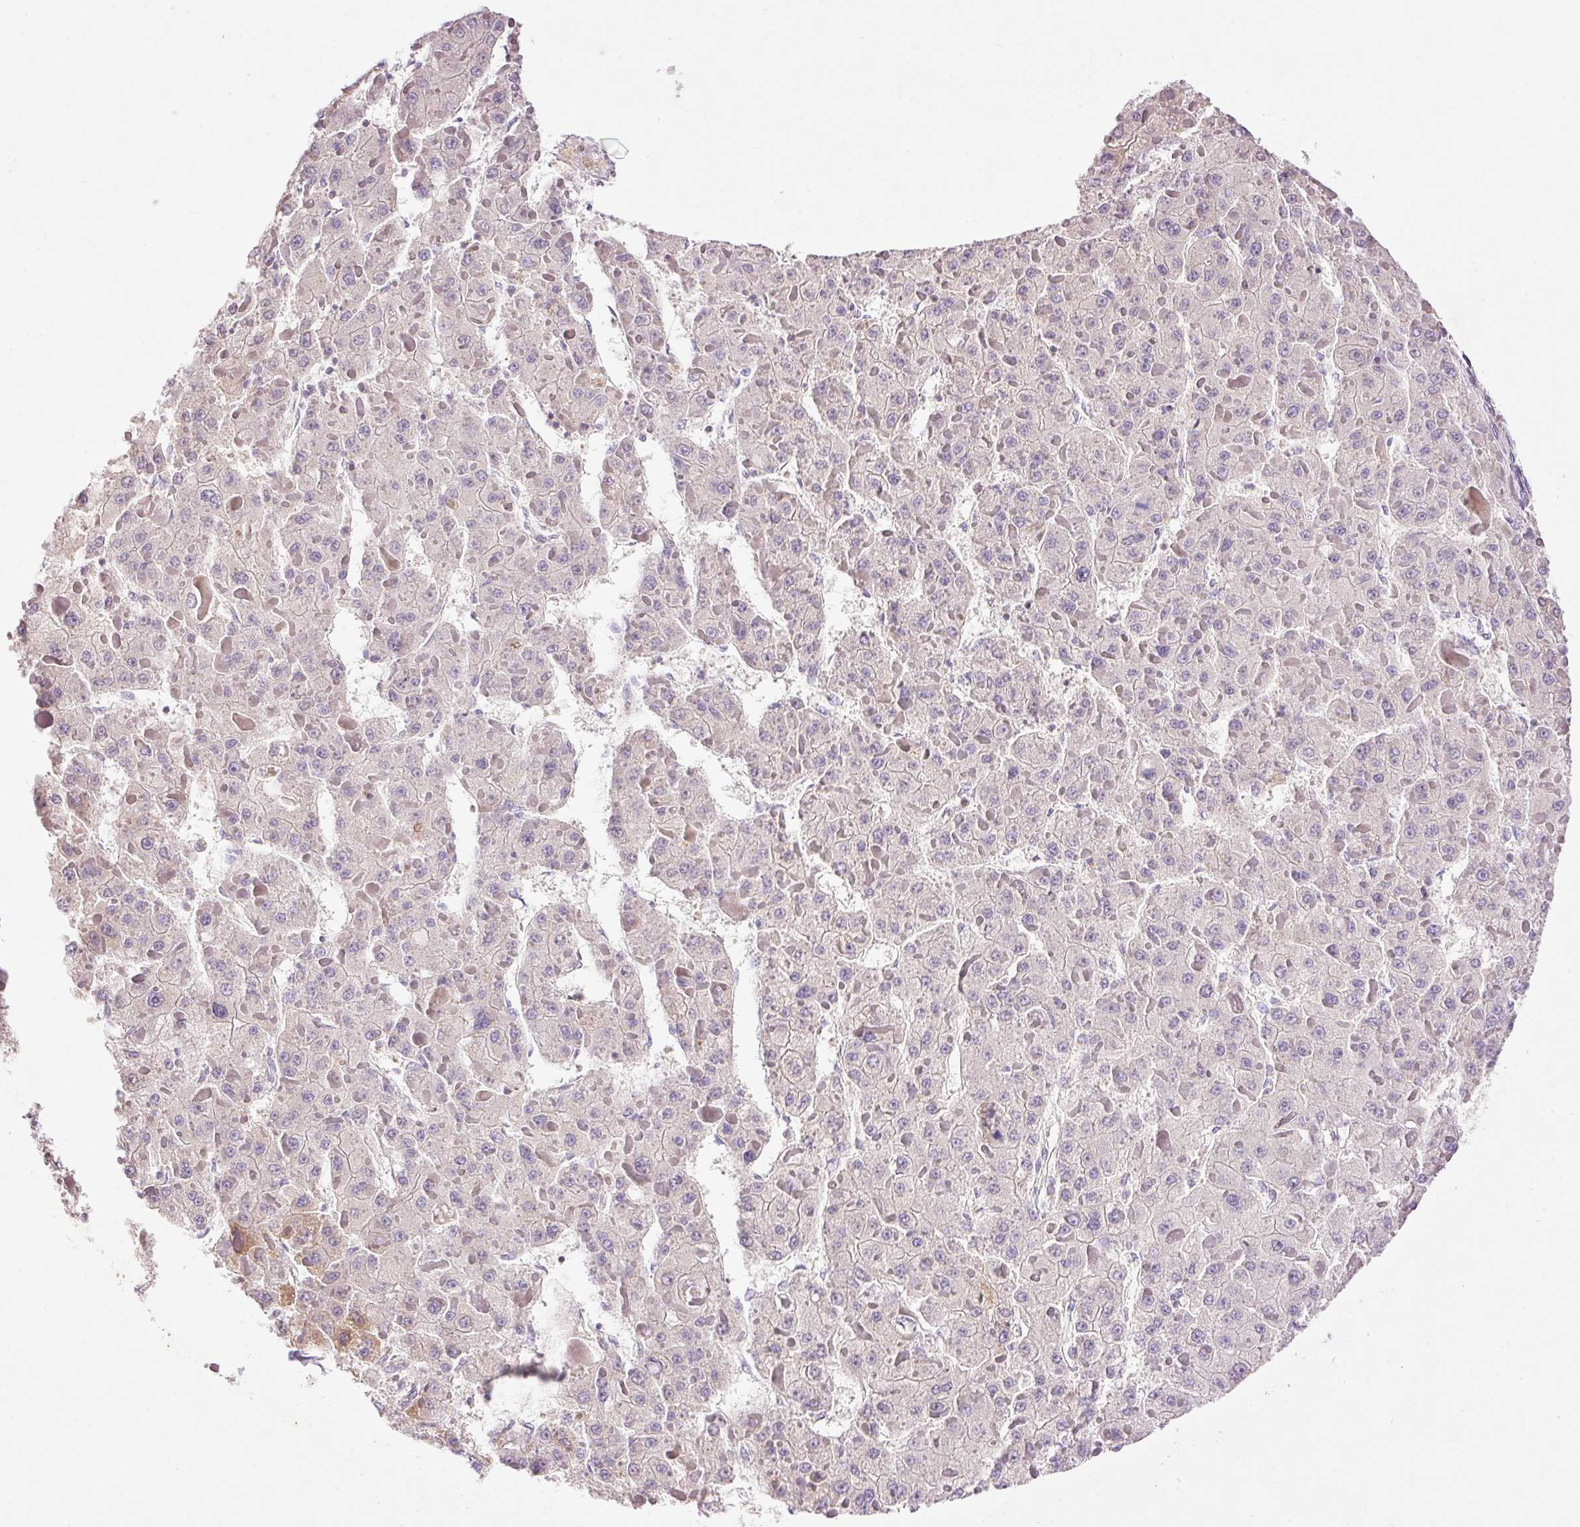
{"staining": {"intensity": "negative", "quantity": "none", "location": "none"}, "tissue": "liver cancer", "cell_type": "Tumor cells", "image_type": "cancer", "snomed": [{"axis": "morphology", "description": "Carcinoma, Hepatocellular, NOS"}, {"axis": "topography", "description": "Liver"}], "caption": "This is a photomicrograph of immunohistochemistry (IHC) staining of hepatocellular carcinoma (liver), which shows no expression in tumor cells.", "gene": "IMMT", "patient": {"sex": "female", "age": 73}}